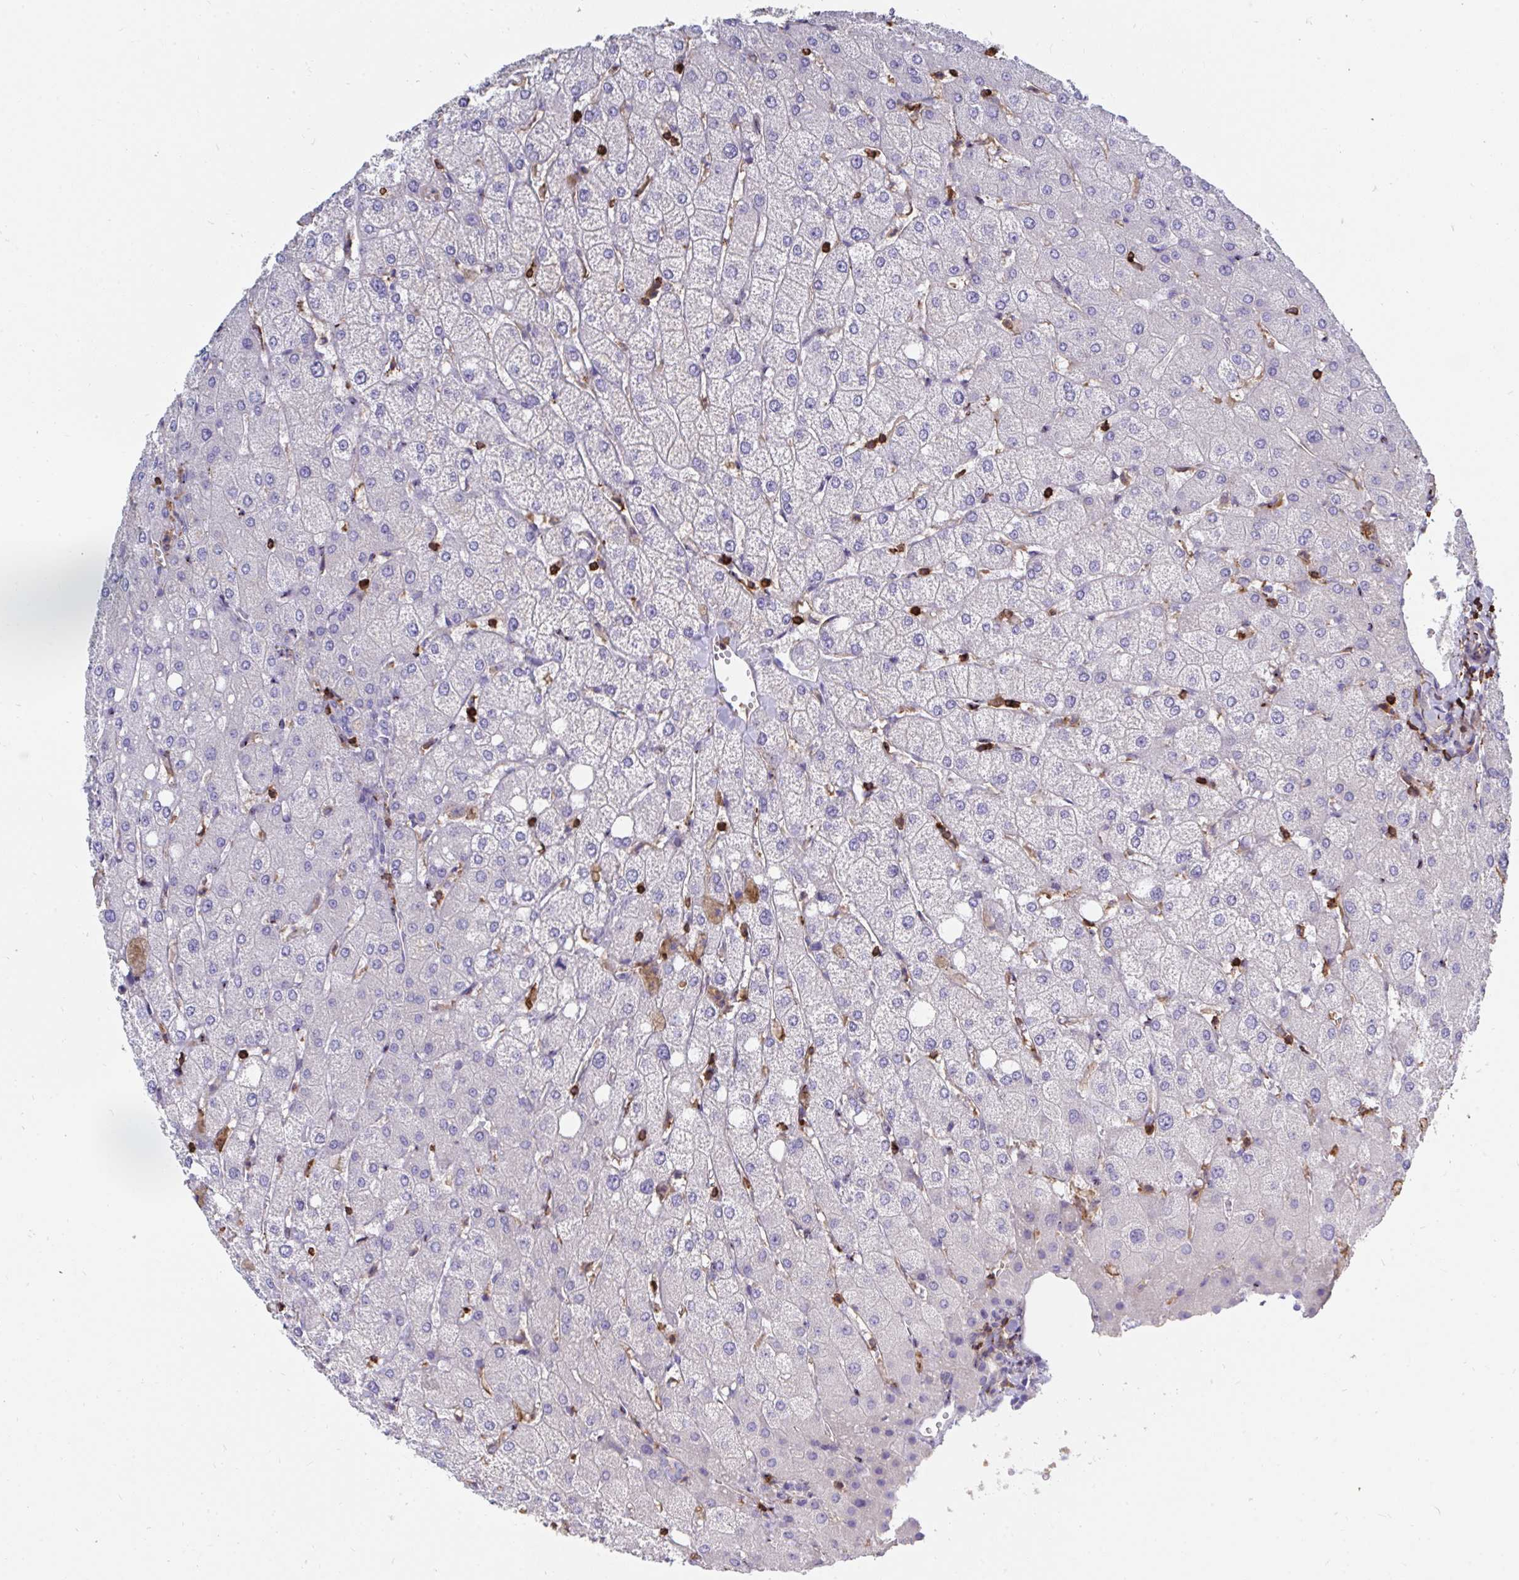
{"staining": {"intensity": "negative", "quantity": "none", "location": "none"}, "tissue": "liver", "cell_type": "Cholangiocytes", "image_type": "normal", "snomed": [{"axis": "morphology", "description": "Normal tissue, NOS"}, {"axis": "topography", "description": "Liver"}], "caption": "This is a micrograph of IHC staining of unremarkable liver, which shows no positivity in cholangiocytes.", "gene": "CFL1", "patient": {"sex": "female", "age": 54}}